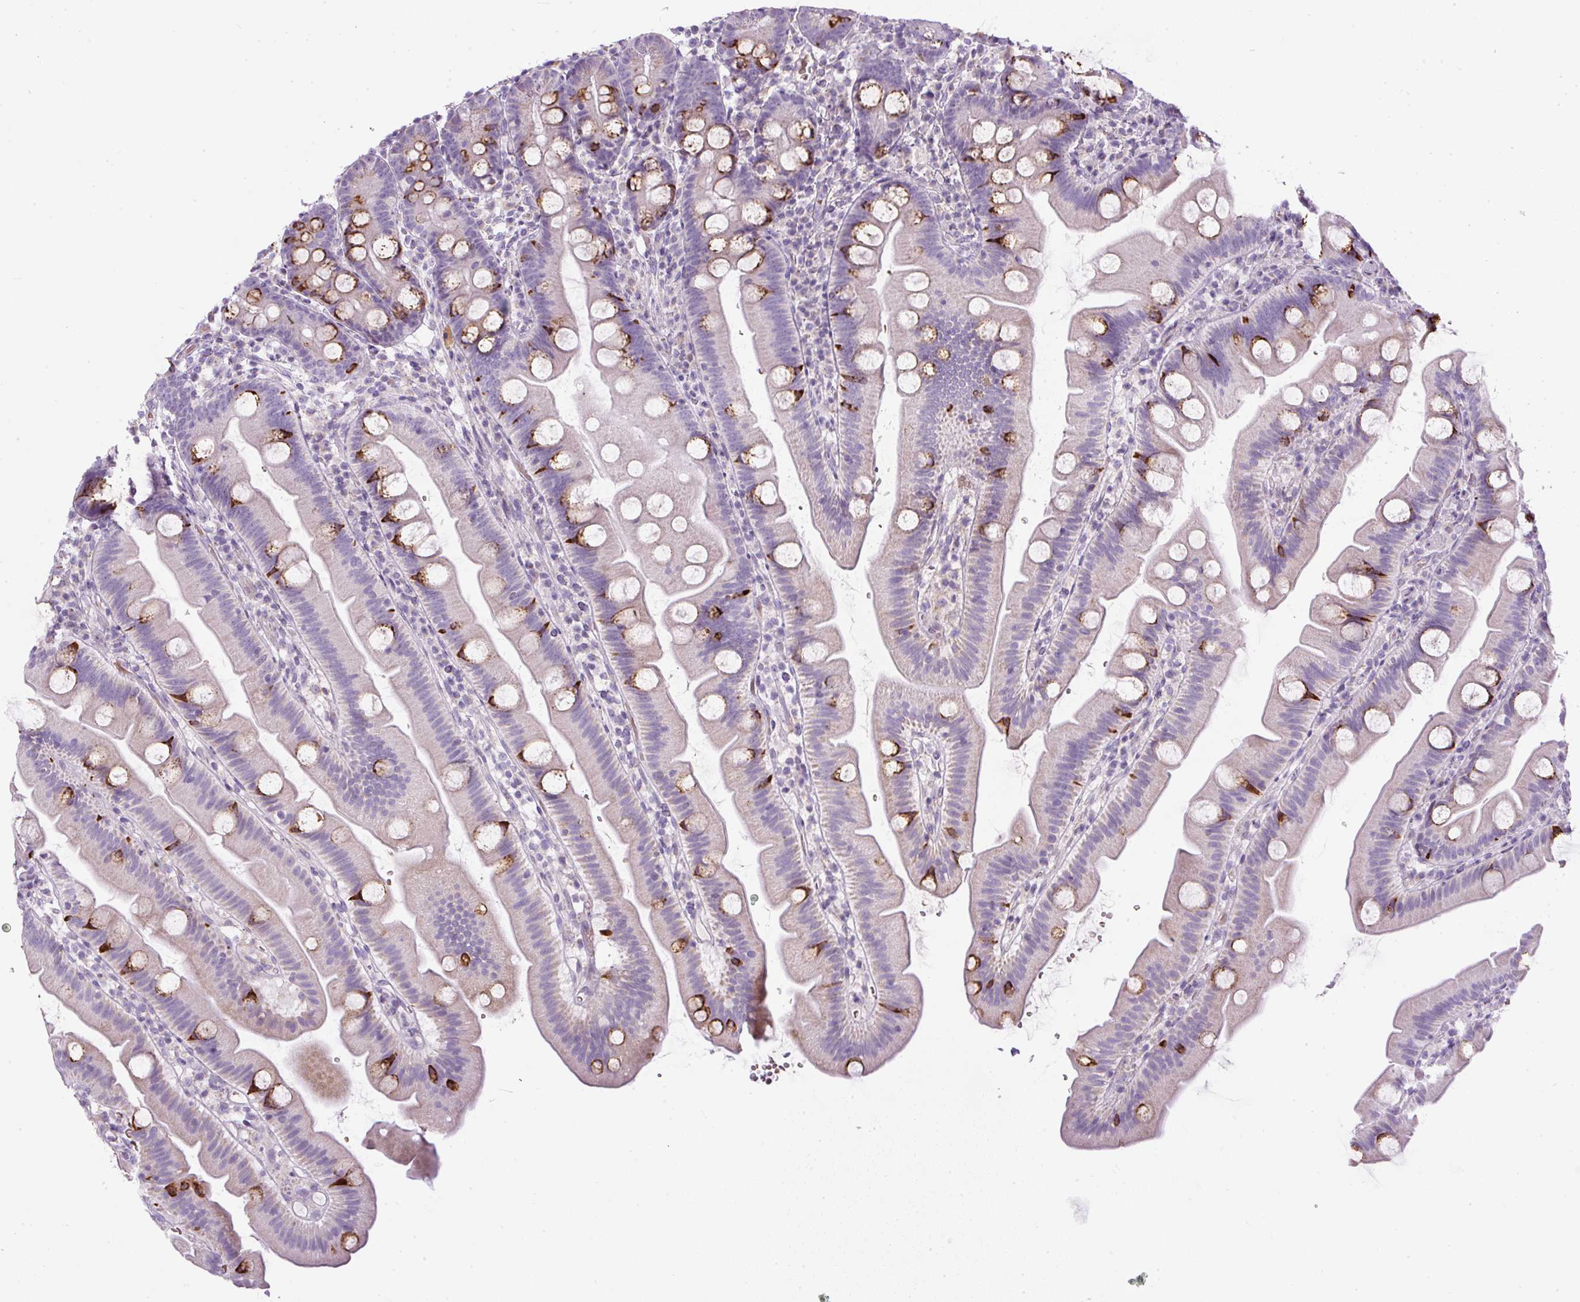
{"staining": {"intensity": "strong", "quantity": "<25%", "location": "cytoplasmic/membranous"}, "tissue": "small intestine", "cell_type": "Glandular cells", "image_type": "normal", "snomed": [{"axis": "morphology", "description": "Normal tissue, NOS"}, {"axis": "topography", "description": "Small intestine"}], "caption": "Immunohistochemistry (DAB (3,3'-diaminobenzidine)) staining of benign small intestine demonstrates strong cytoplasmic/membranous protein staining in about <25% of glandular cells.", "gene": "FGFBP3", "patient": {"sex": "female", "age": 68}}